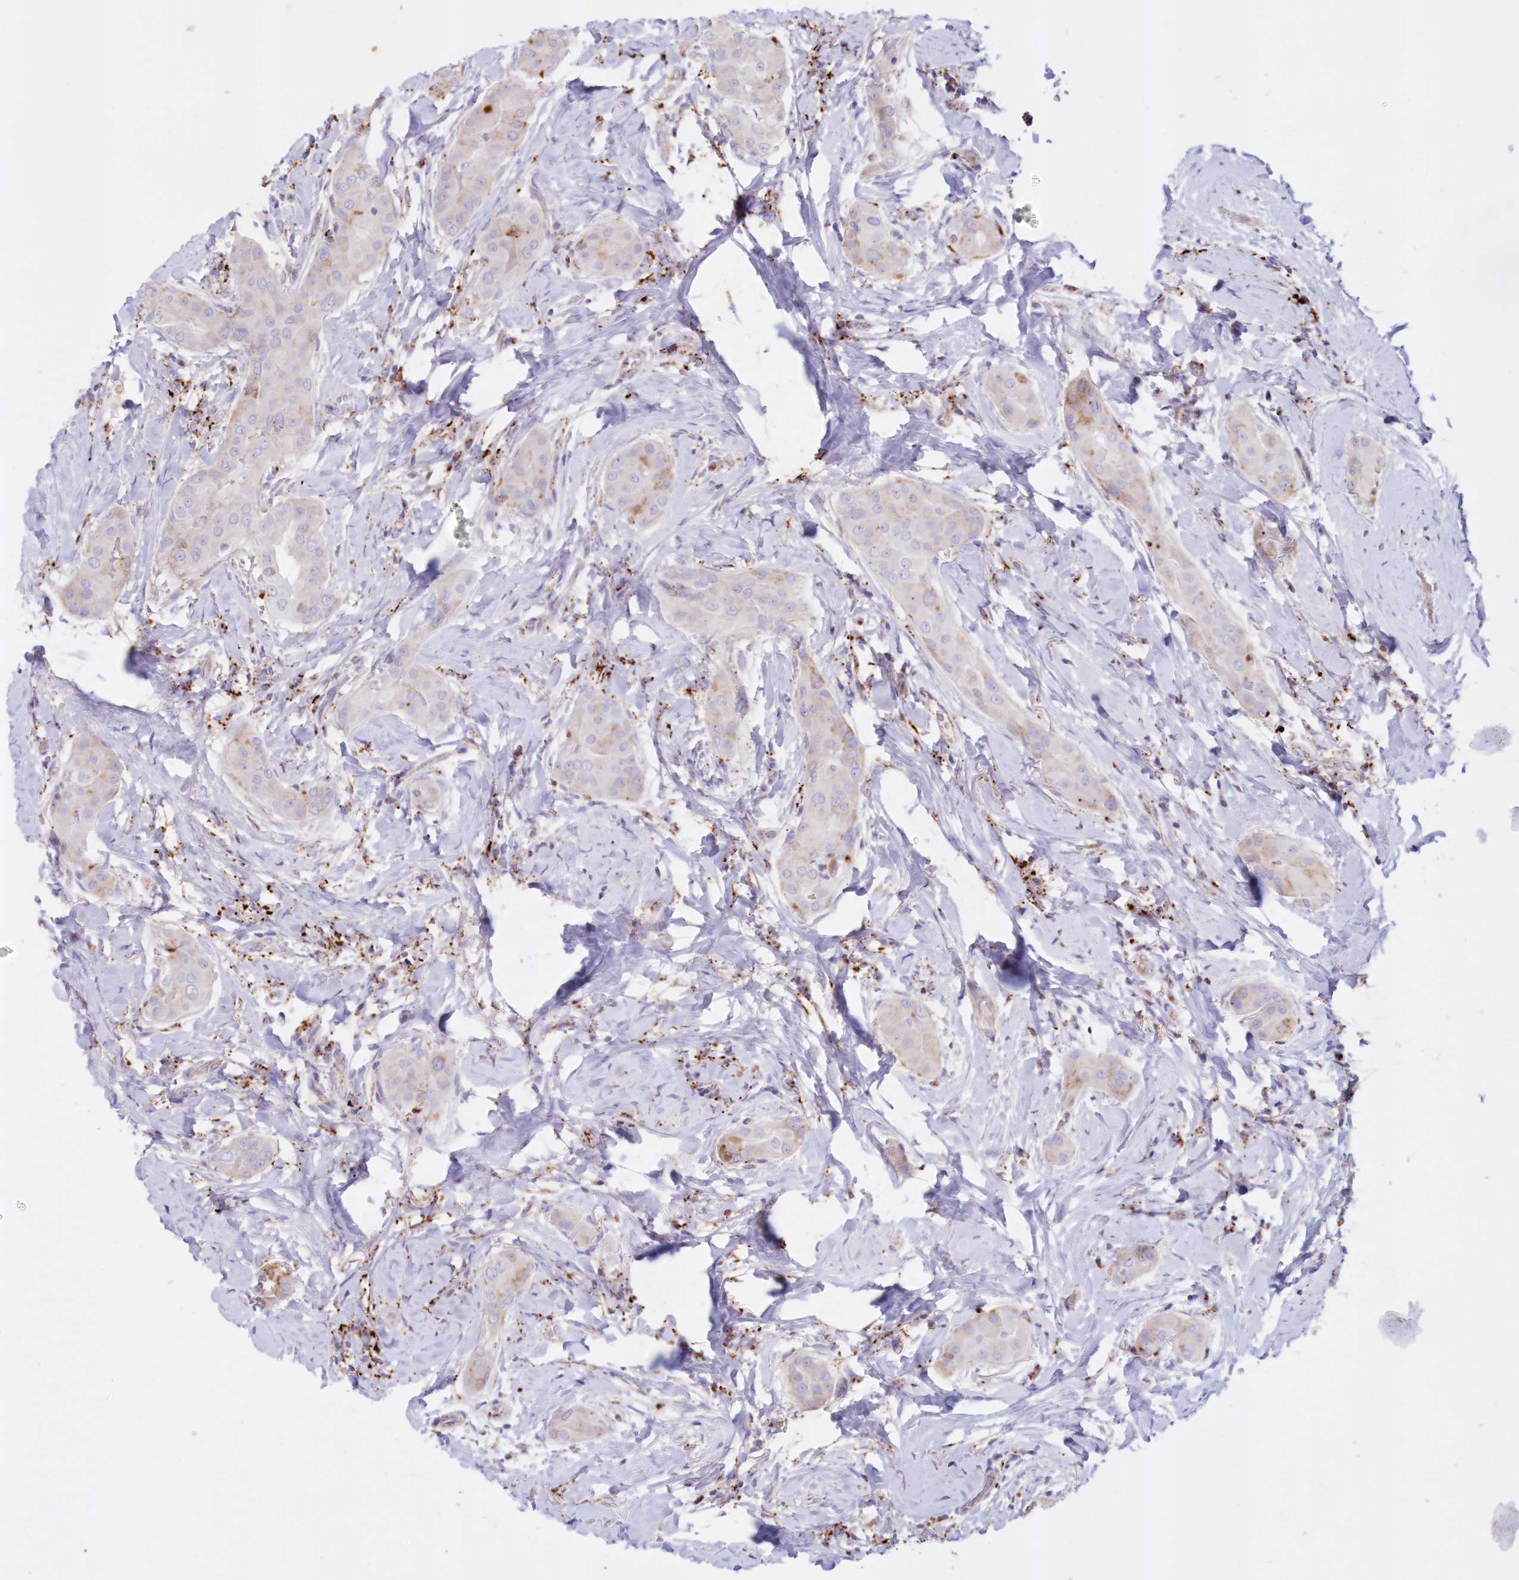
{"staining": {"intensity": "weak", "quantity": "<25%", "location": "cytoplasmic/membranous"}, "tissue": "thyroid cancer", "cell_type": "Tumor cells", "image_type": "cancer", "snomed": [{"axis": "morphology", "description": "Papillary adenocarcinoma, NOS"}, {"axis": "topography", "description": "Thyroid gland"}], "caption": "There is no significant positivity in tumor cells of thyroid cancer (papillary adenocarcinoma). (Brightfield microscopy of DAB immunohistochemistry (IHC) at high magnification).", "gene": "TPP1", "patient": {"sex": "male", "age": 33}}